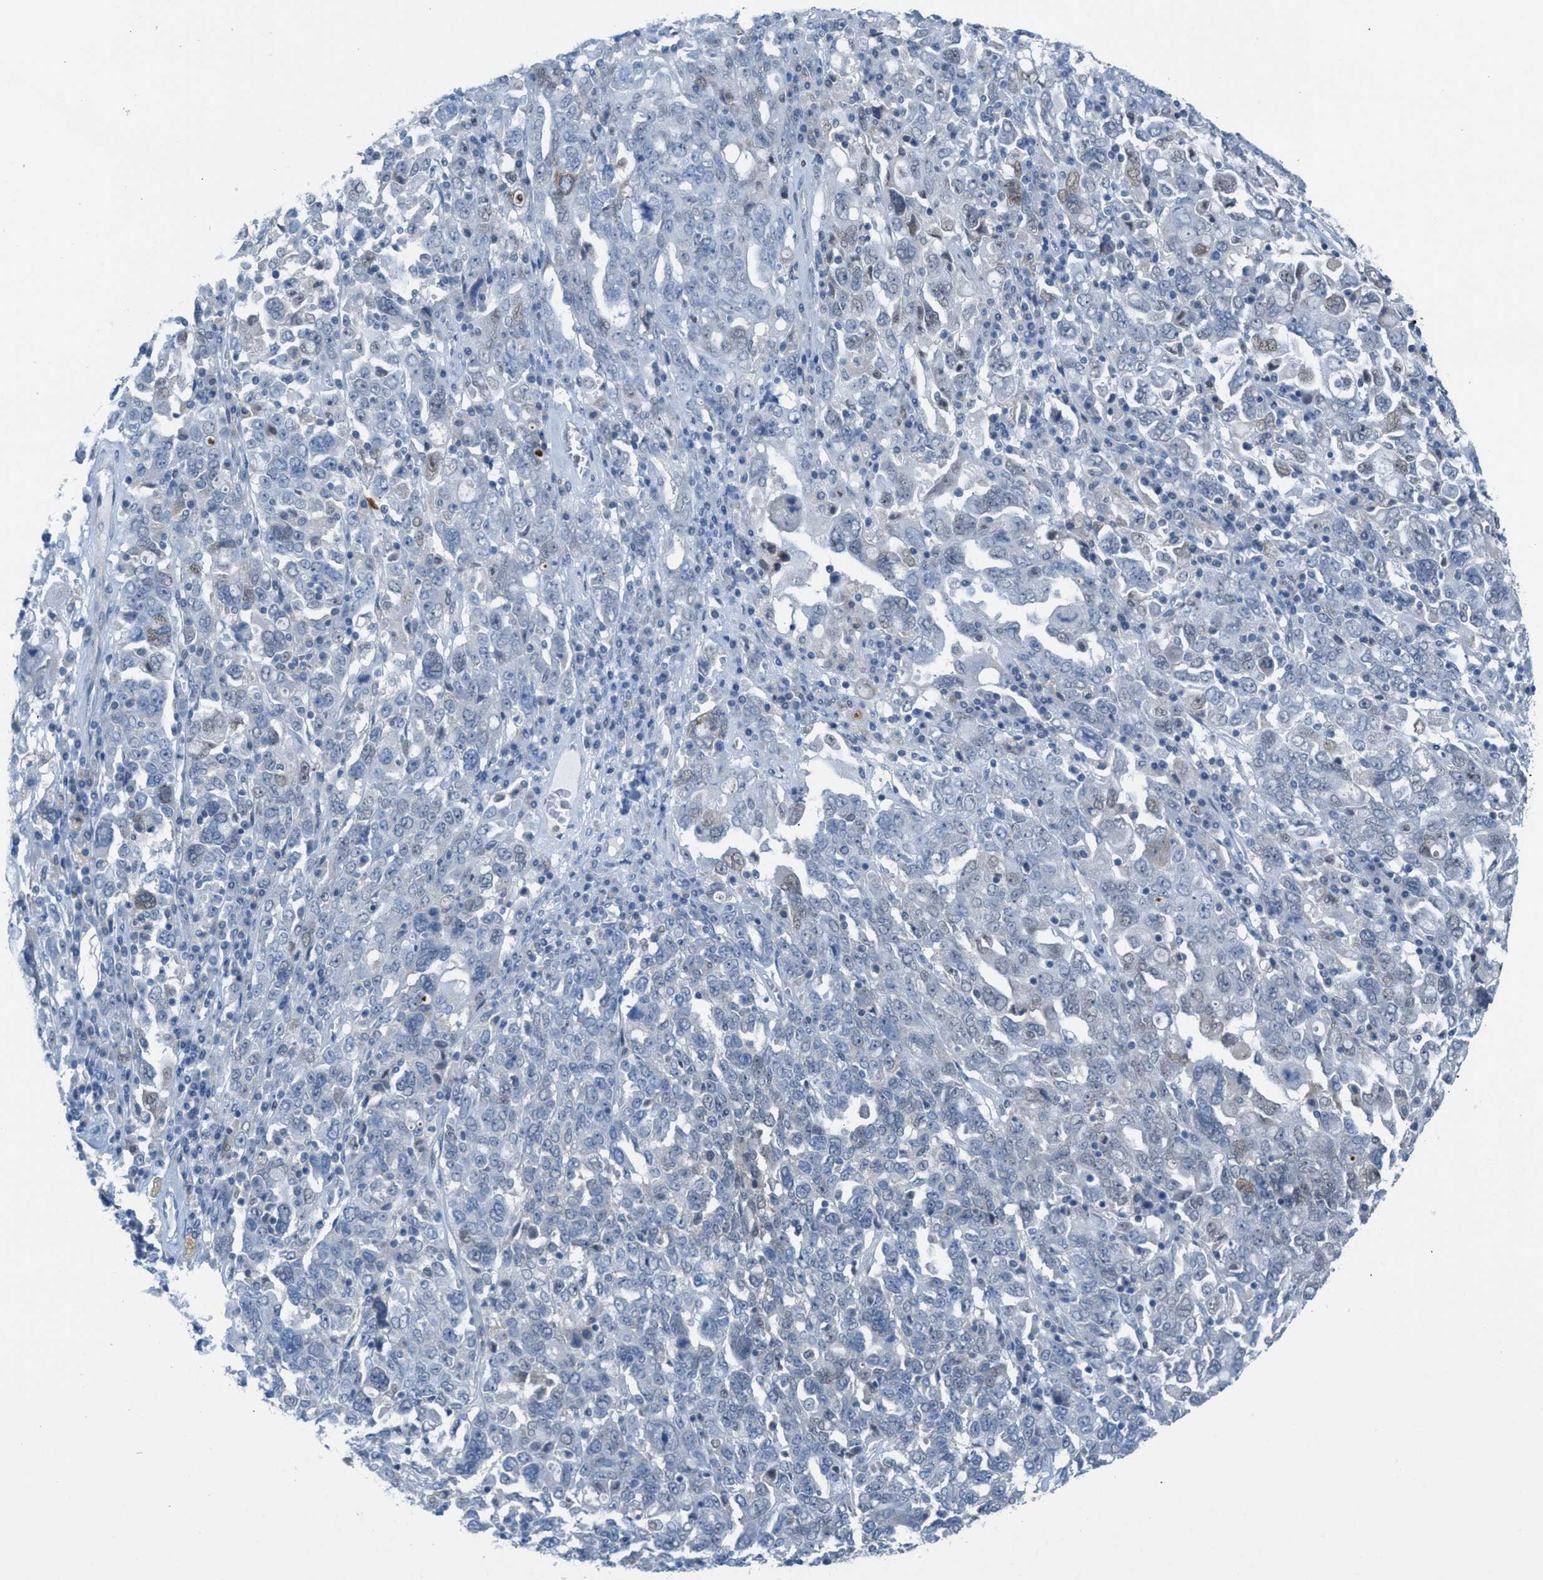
{"staining": {"intensity": "negative", "quantity": "none", "location": "none"}, "tissue": "ovarian cancer", "cell_type": "Tumor cells", "image_type": "cancer", "snomed": [{"axis": "morphology", "description": "Carcinoma, endometroid"}, {"axis": "topography", "description": "Ovary"}], "caption": "IHC histopathology image of ovarian cancer stained for a protein (brown), which exhibits no expression in tumor cells. (DAB immunohistochemistry, high magnification).", "gene": "PPM1D", "patient": {"sex": "female", "age": 62}}